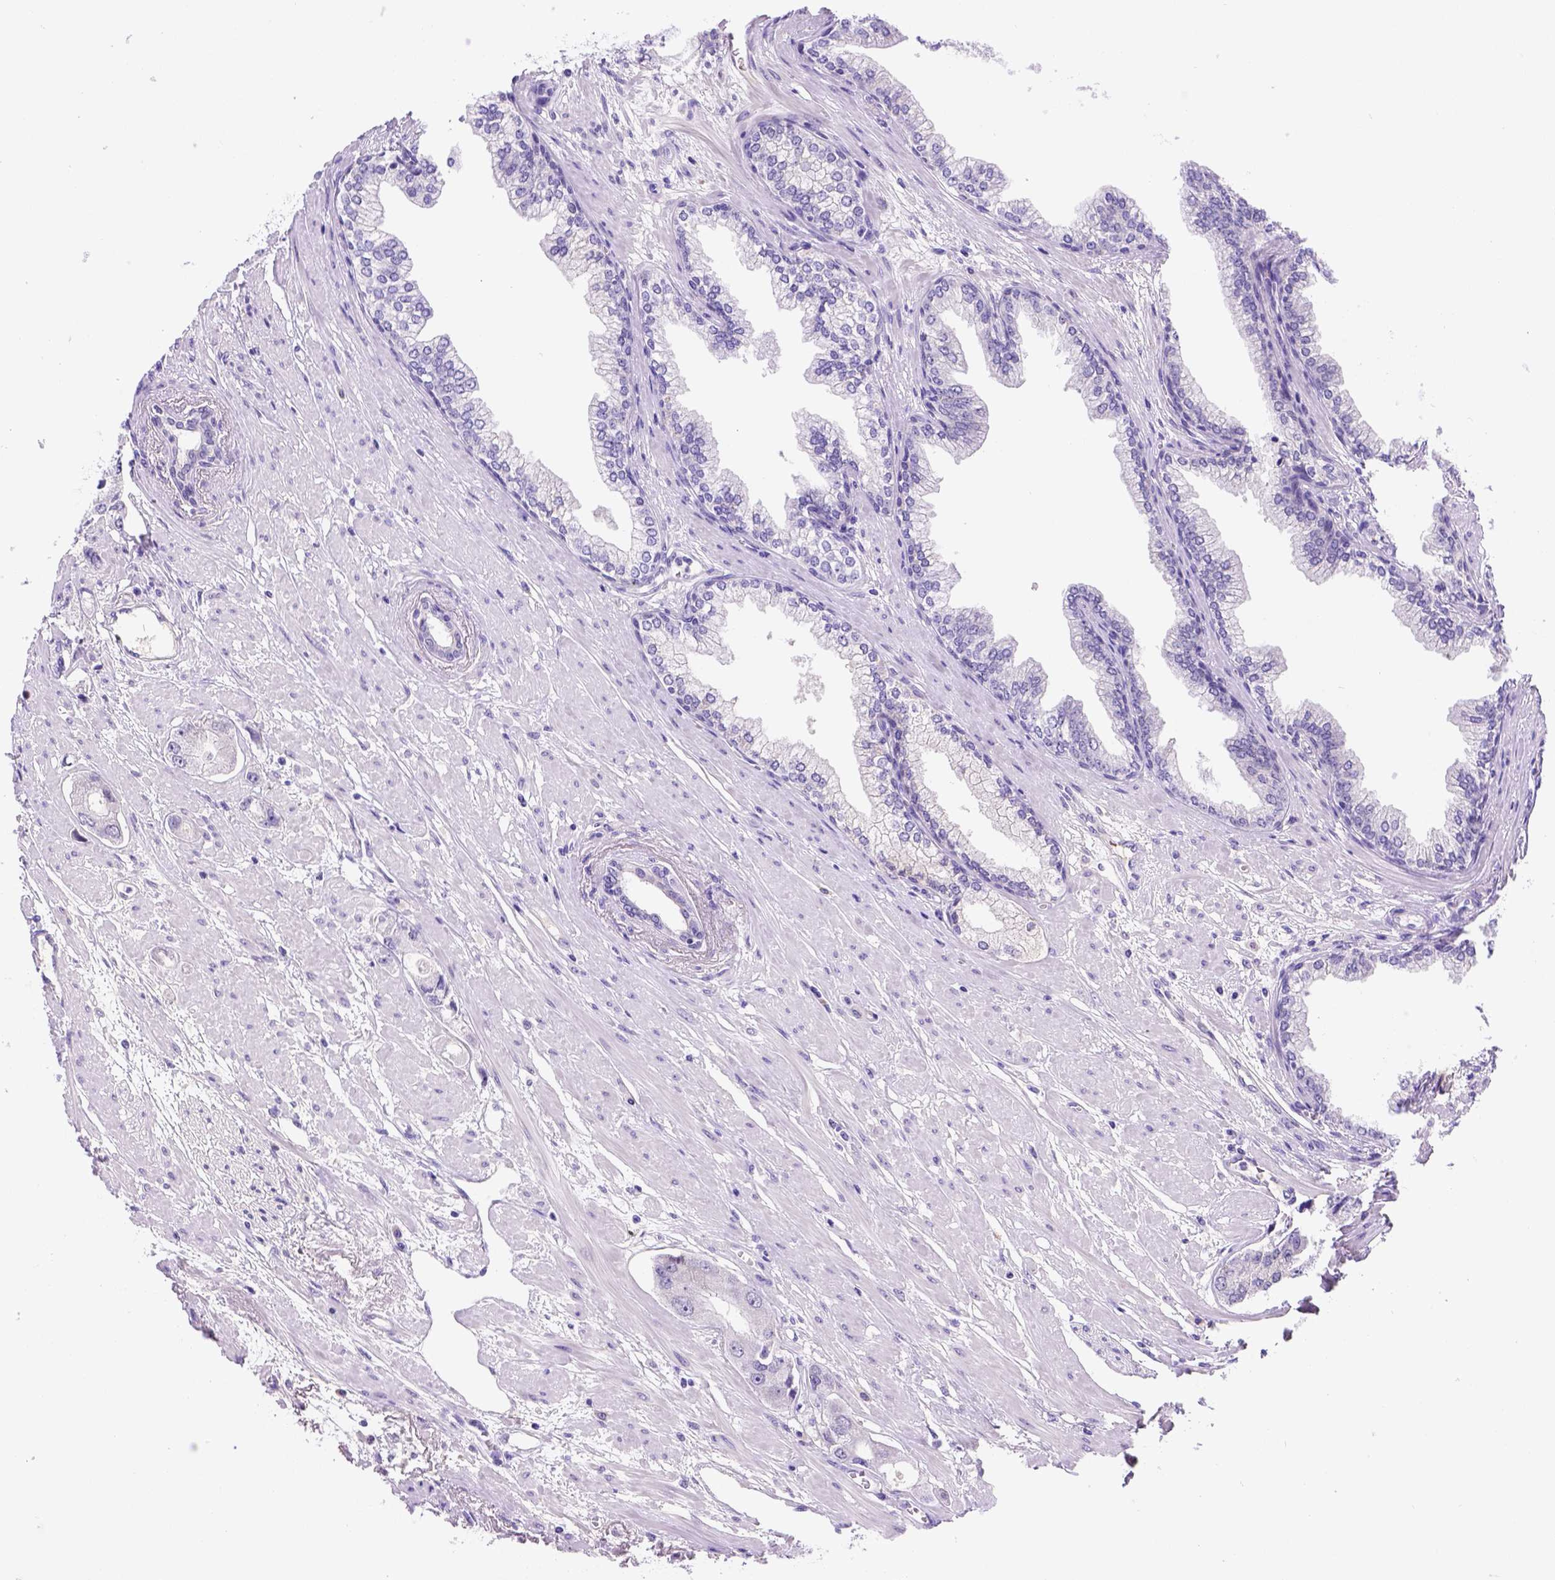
{"staining": {"intensity": "negative", "quantity": "none", "location": "none"}, "tissue": "prostate cancer", "cell_type": "Tumor cells", "image_type": "cancer", "snomed": [{"axis": "morphology", "description": "Adenocarcinoma, Low grade"}, {"axis": "topography", "description": "Prostate"}], "caption": "This image is of adenocarcinoma (low-grade) (prostate) stained with IHC to label a protein in brown with the nuclei are counter-stained blue. There is no expression in tumor cells.", "gene": "FAM81B", "patient": {"sex": "male", "age": 60}}